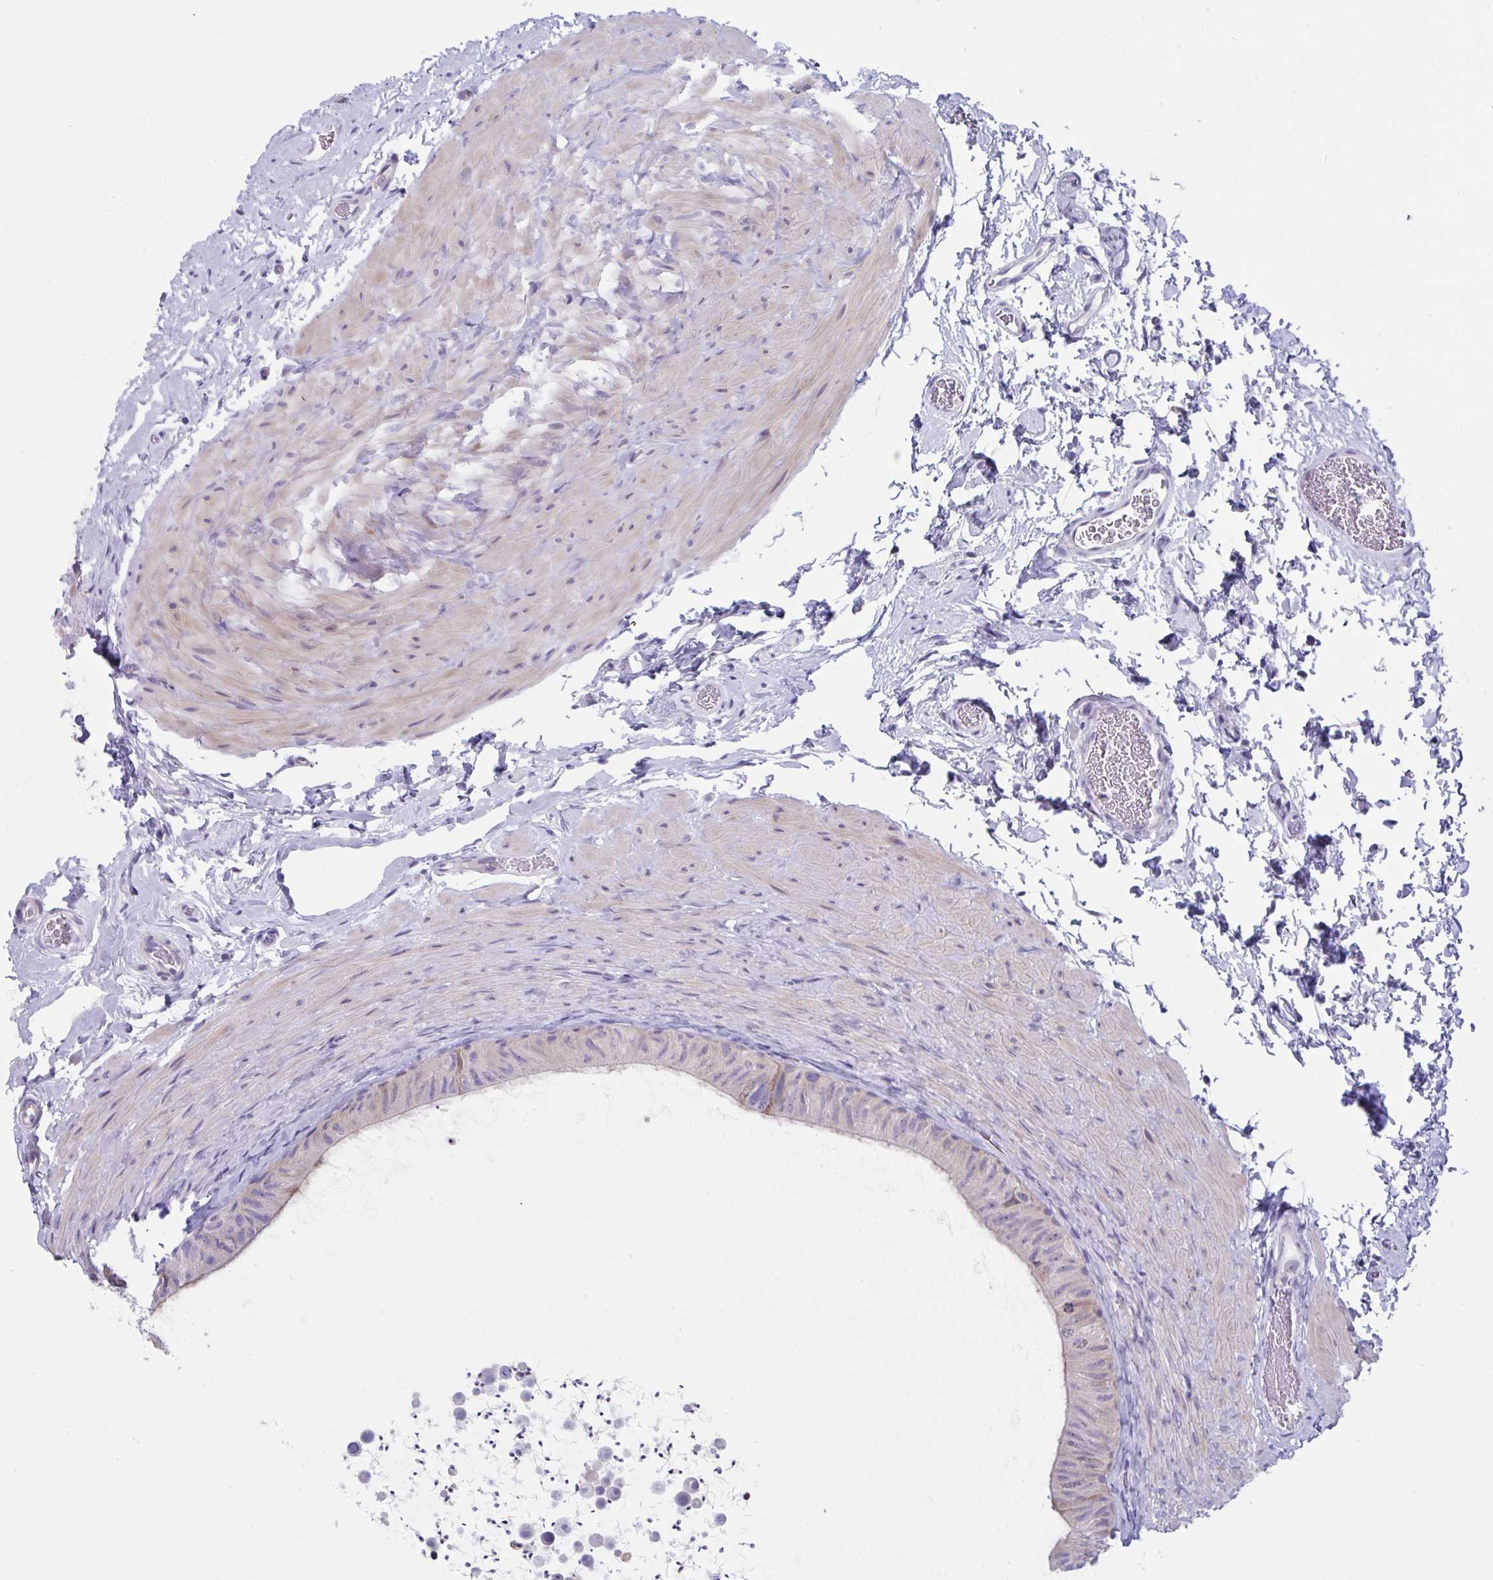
{"staining": {"intensity": "negative", "quantity": "none", "location": "none"}, "tissue": "epididymis", "cell_type": "Glandular cells", "image_type": "normal", "snomed": [{"axis": "morphology", "description": "Normal tissue, NOS"}, {"axis": "topography", "description": "Epididymis, spermatic cord, NOS"}, {"axis": "topography", "description": "Epididymis"}], "caption": "IHC histopathology image of benign epididymis: epididymis stained with DAB shows no significant protein positivity in glandular cells.", "gene": "FBXO47", "patient": {"sex": "male", "age": 31}}